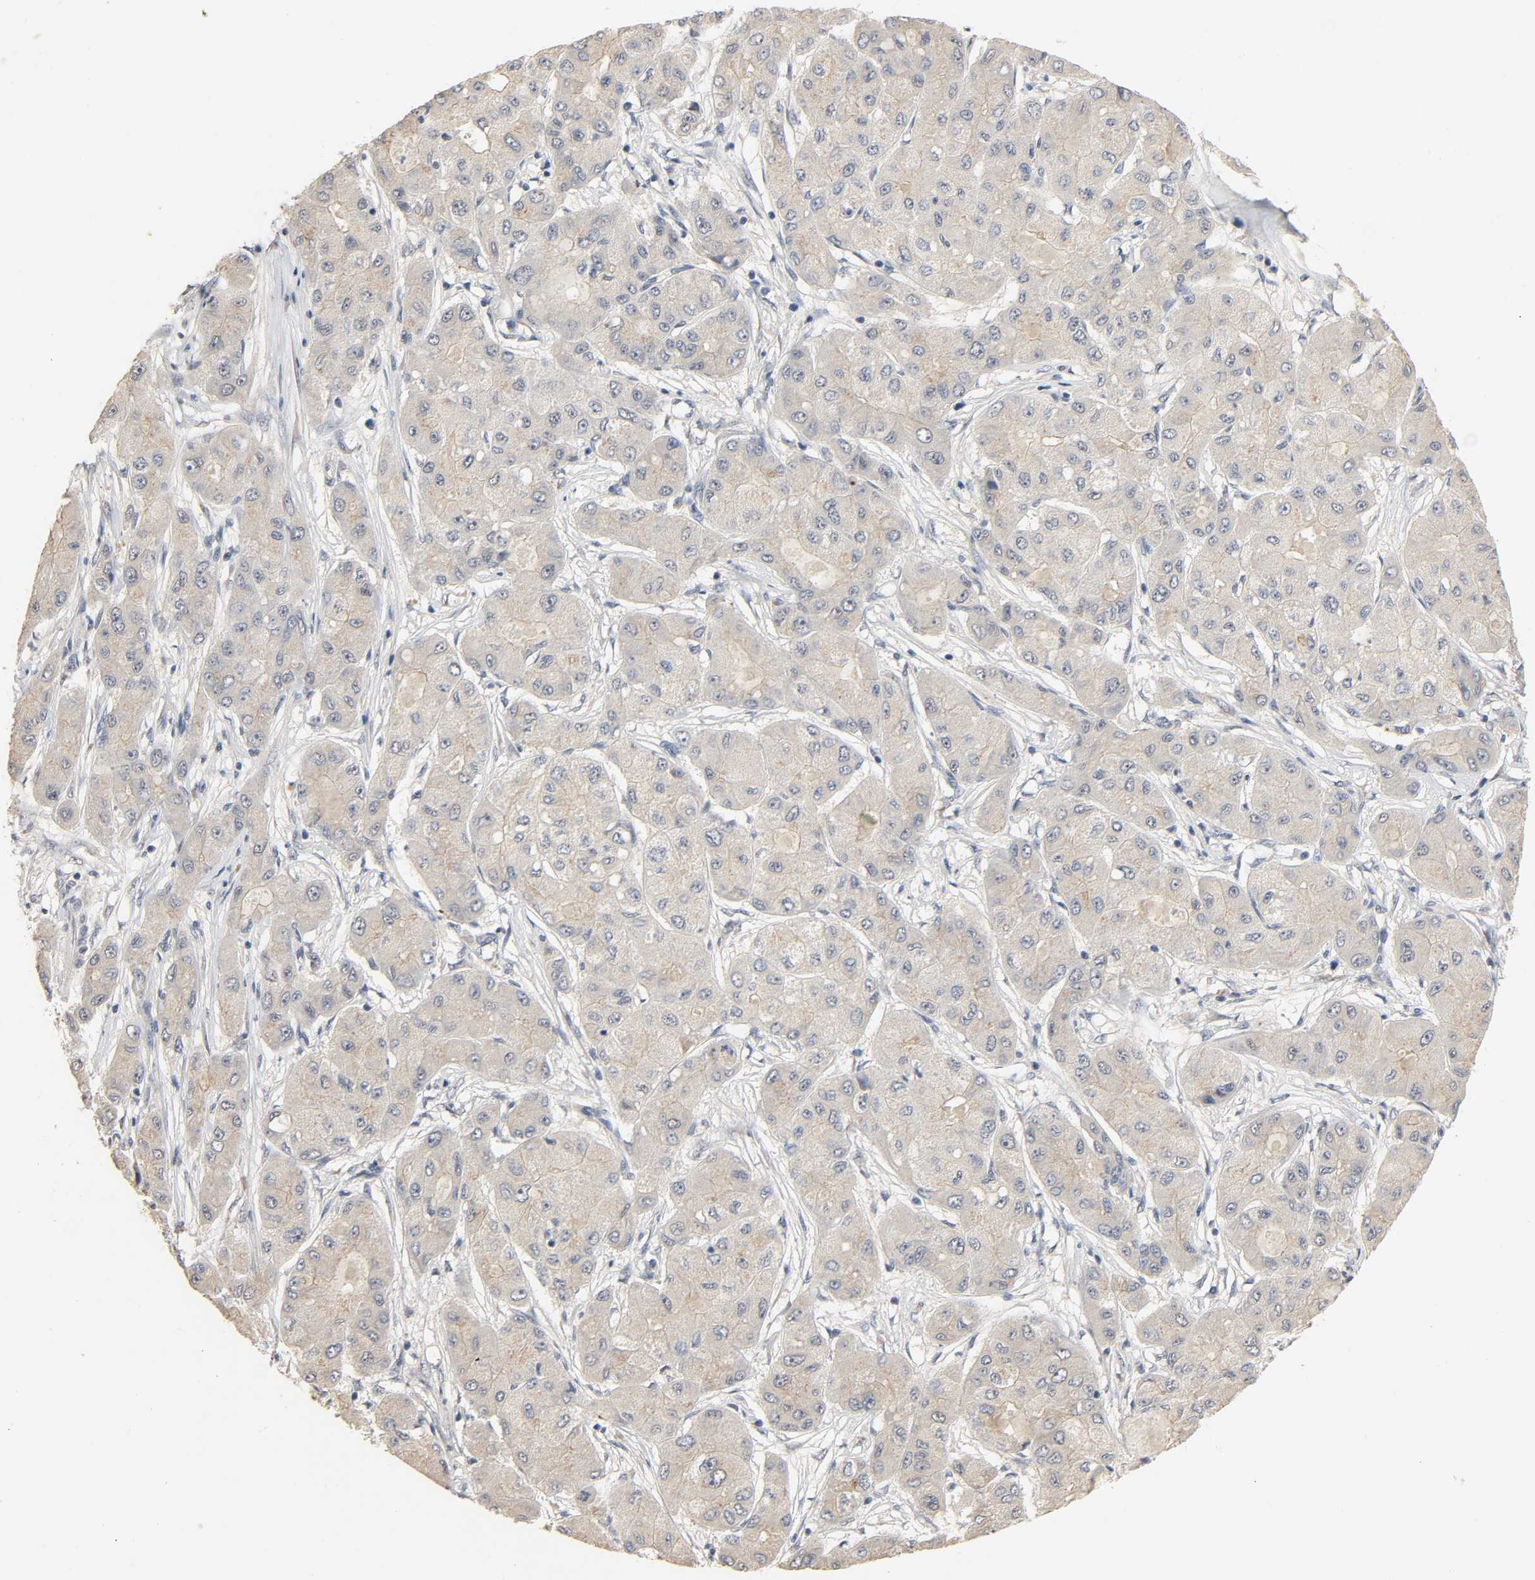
{"staining": {"intensity": "weak", "quantity": ">75%", "location": "cytoplasmic/membranous"}, "tissue": "liver cancer", "cell_type": "Tumor cells", "image_type": "cancer", "snomed": [{"axis": "morphology", "description": "Carcinoma, Hepatocellular, NOS"}, {"axis": "topography", "description": "Liver"}], "caption": "This micrograph displays liver hepatocellular carcinoma stained with IHC to label a protein in brown. The cytoplasmic/membranous of tumor cells show weak positivity for the protein. Nuclei are counter-stained blue.", "gene": "MAGEA8", "patient": {"sex": "male", "age": 80}}